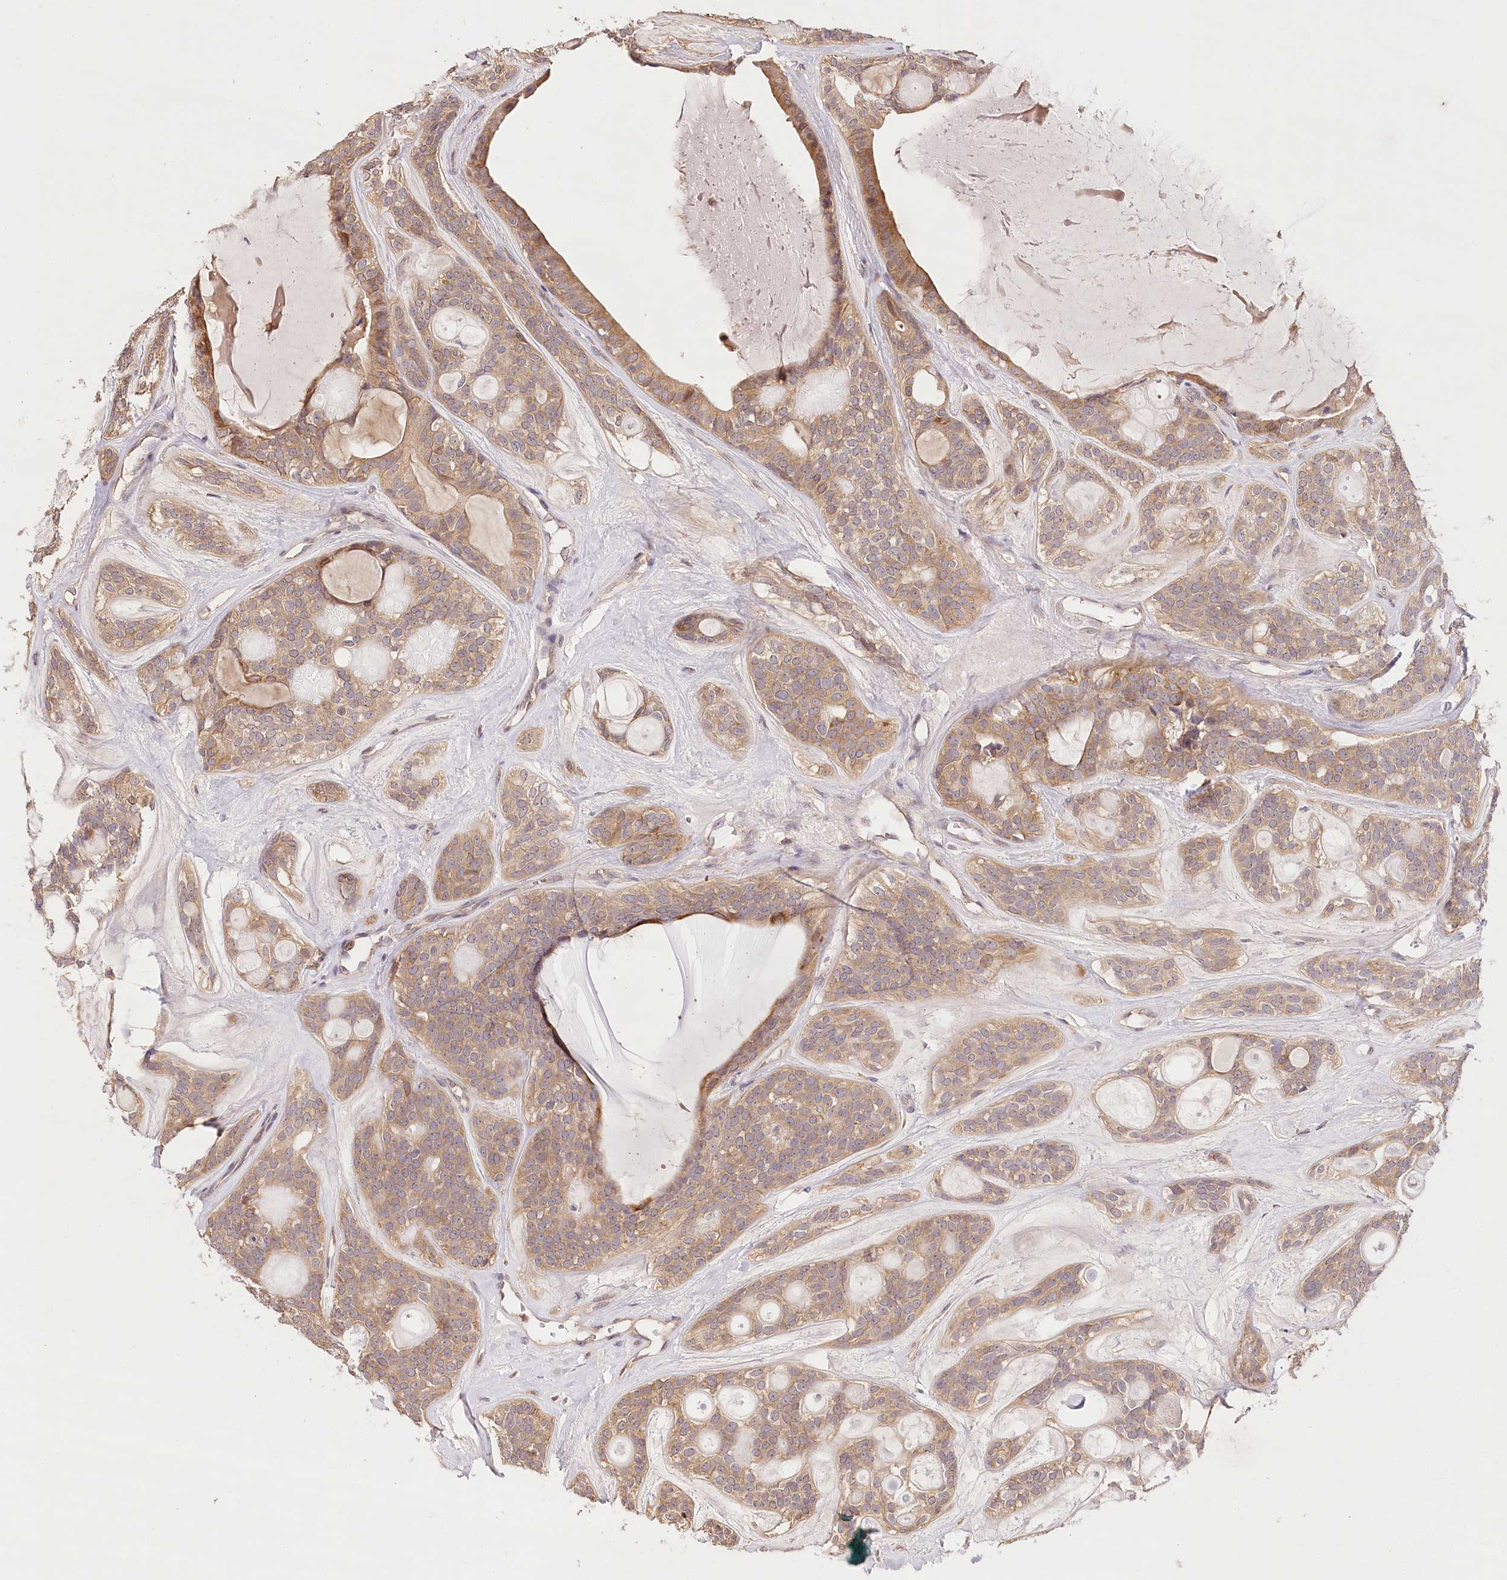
{"staining": {"intensity": "weak", "quantity": ">75%", "location": "cytoplasmic/membranous"}, "tissue": "head and neck cancer", "cell_type": "Tumor cells", "image_type": "cancer", "snomed": [{"axis": "morphology", "description": "Adenocarcinoma, NOS"}, {"axis": "topography", "description": "Head-Neck"}], "caption": "A histopathology image of human head and neck cancer (adenocarcinoma) stained for a protein reveals weak cytoplasmic/membranous brown staining in tumor cells. The protein of interest is shown in brown color, while the nuclei are stained blue.", "gene": "LSS", "patient": {"sex": "male", "age": 66}}